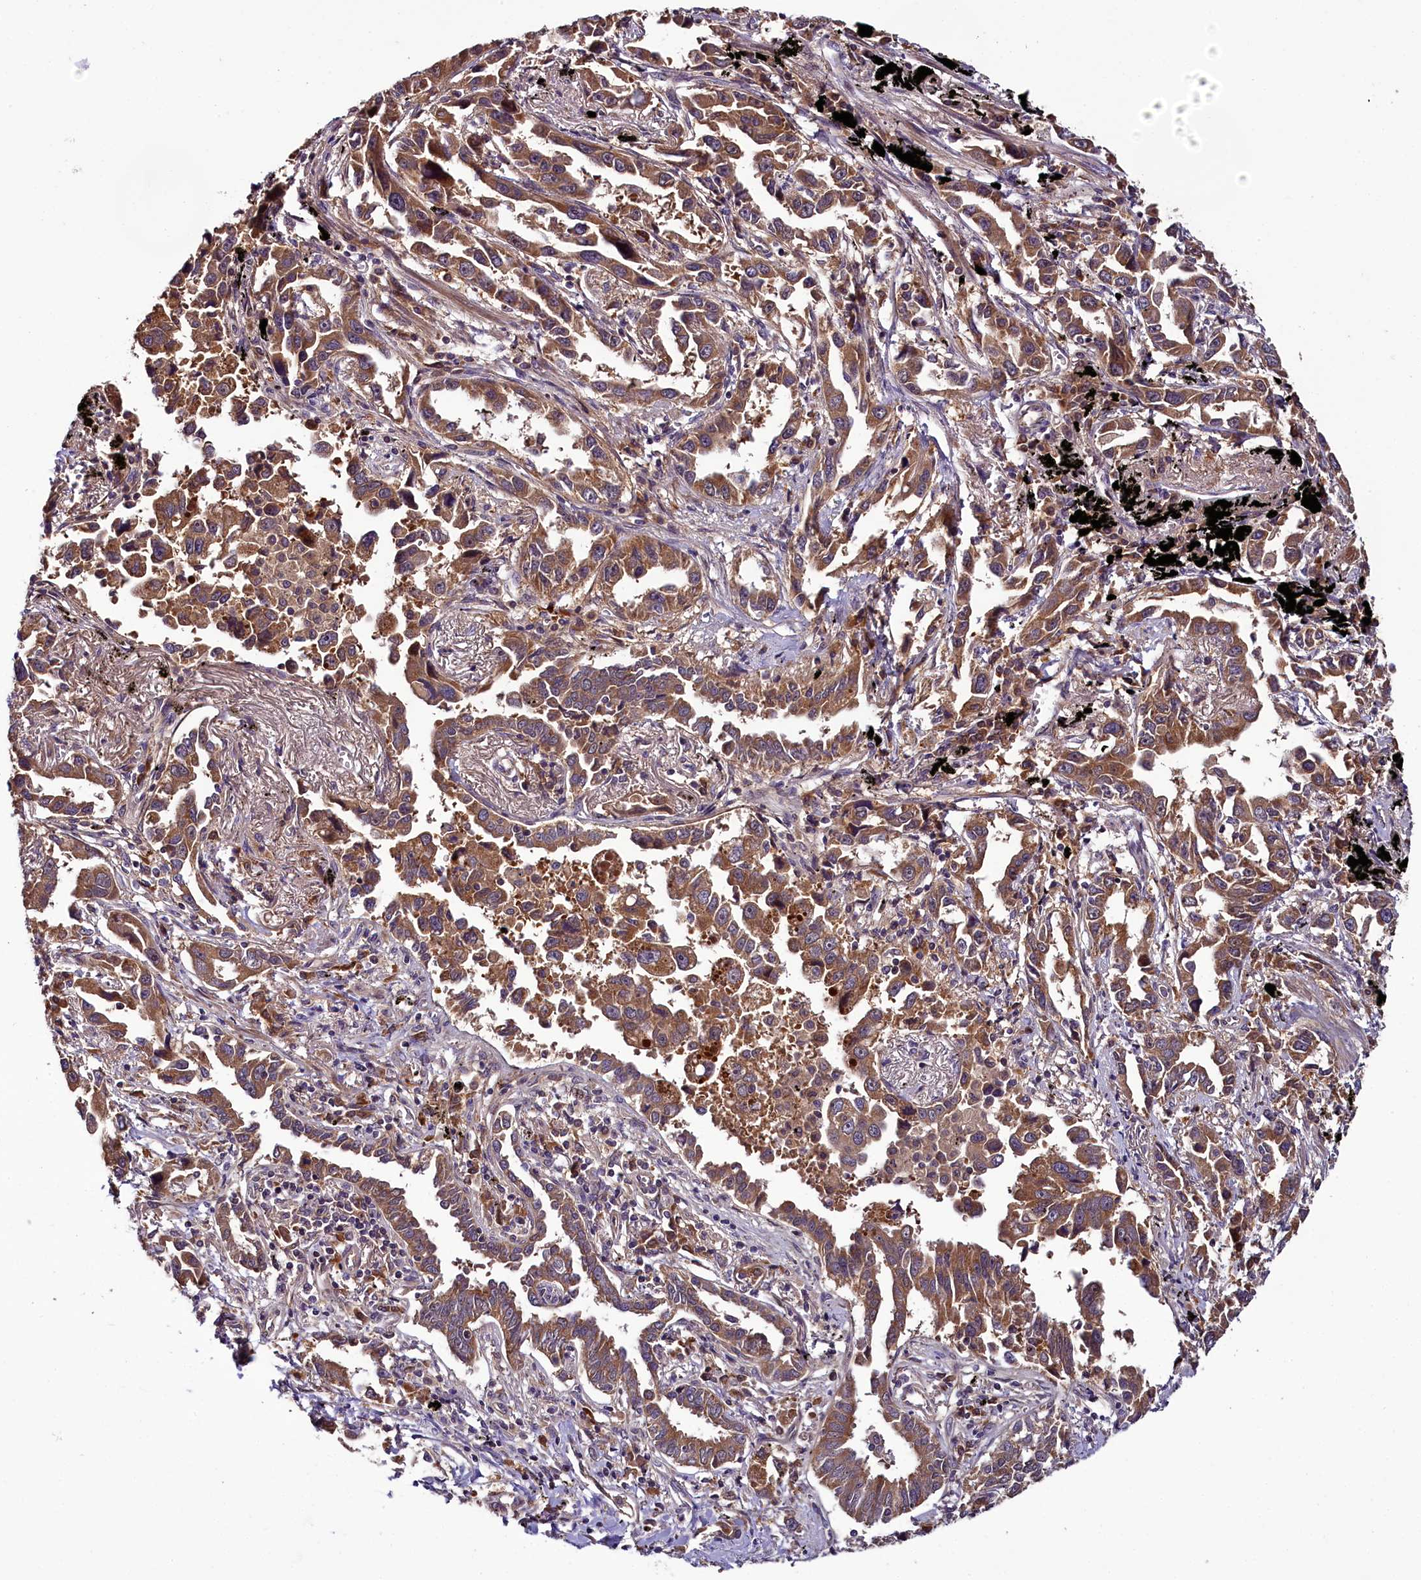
{"staining": {"intensity": "moderate", "quantity": ">75%", "location": "cytoplasmic/membranous"}, "tissue": "lung cancer", "cell_type": "Tumor cells", "image_type": "cancer", "snomed": [{"axis": "morphology", "description": "Adenocarcinoma, NOS"}, {"axis": "topography", "description": "Lung"}], "caption": "Immunohistochemical staining of adenocarcinoma (lung) demonstrates medium levels of moderate cytoplasmic/membranous protein positivity in approximately >75% of tumor cells. The protein of interest is stained brown, and the nuclei are stained in blue (DAB (3,3'-diaminobenzidine) IHC with brightfield microscopy, high magnification).", "gene": "RPUSD2", "patient": {"sex": "male", "age": 67}}